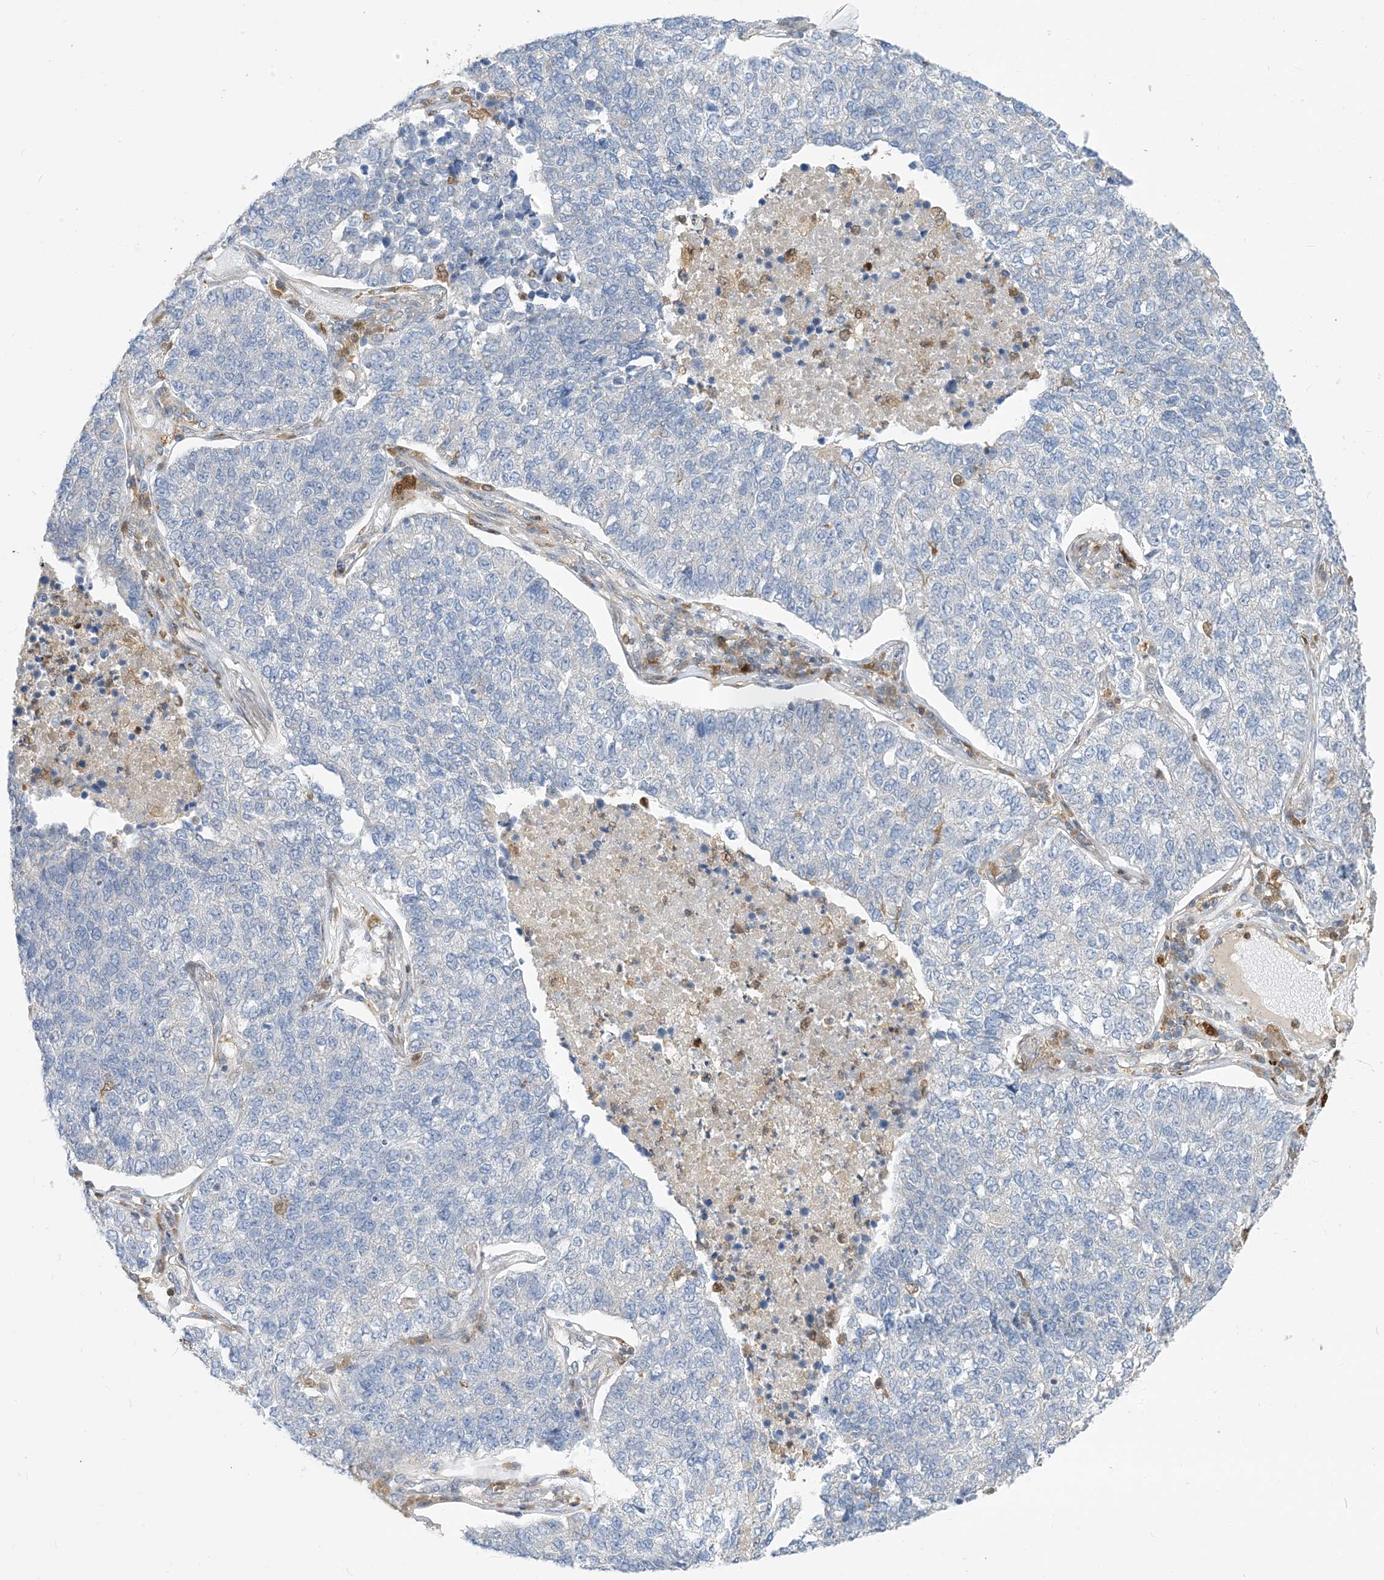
{"staining": {"intensity": "negative", "quantity": "none", "location": "none"}, "tissue": "lung cancer", "cell_type": "Tumor cells", "image_type": "cancer", "snomed": [{"axis": "morphology", "description": "Adenocarcinoma, NOS"}, {"axis": "topography", "description": "Lung"}], "caption": "Immunohistochemical staining of human lung cancer (adenocarcinoma) reveals no significant expression in tumor cells.", "gene": "NAGK", "patient": {"sex": "male", "age": 49}}